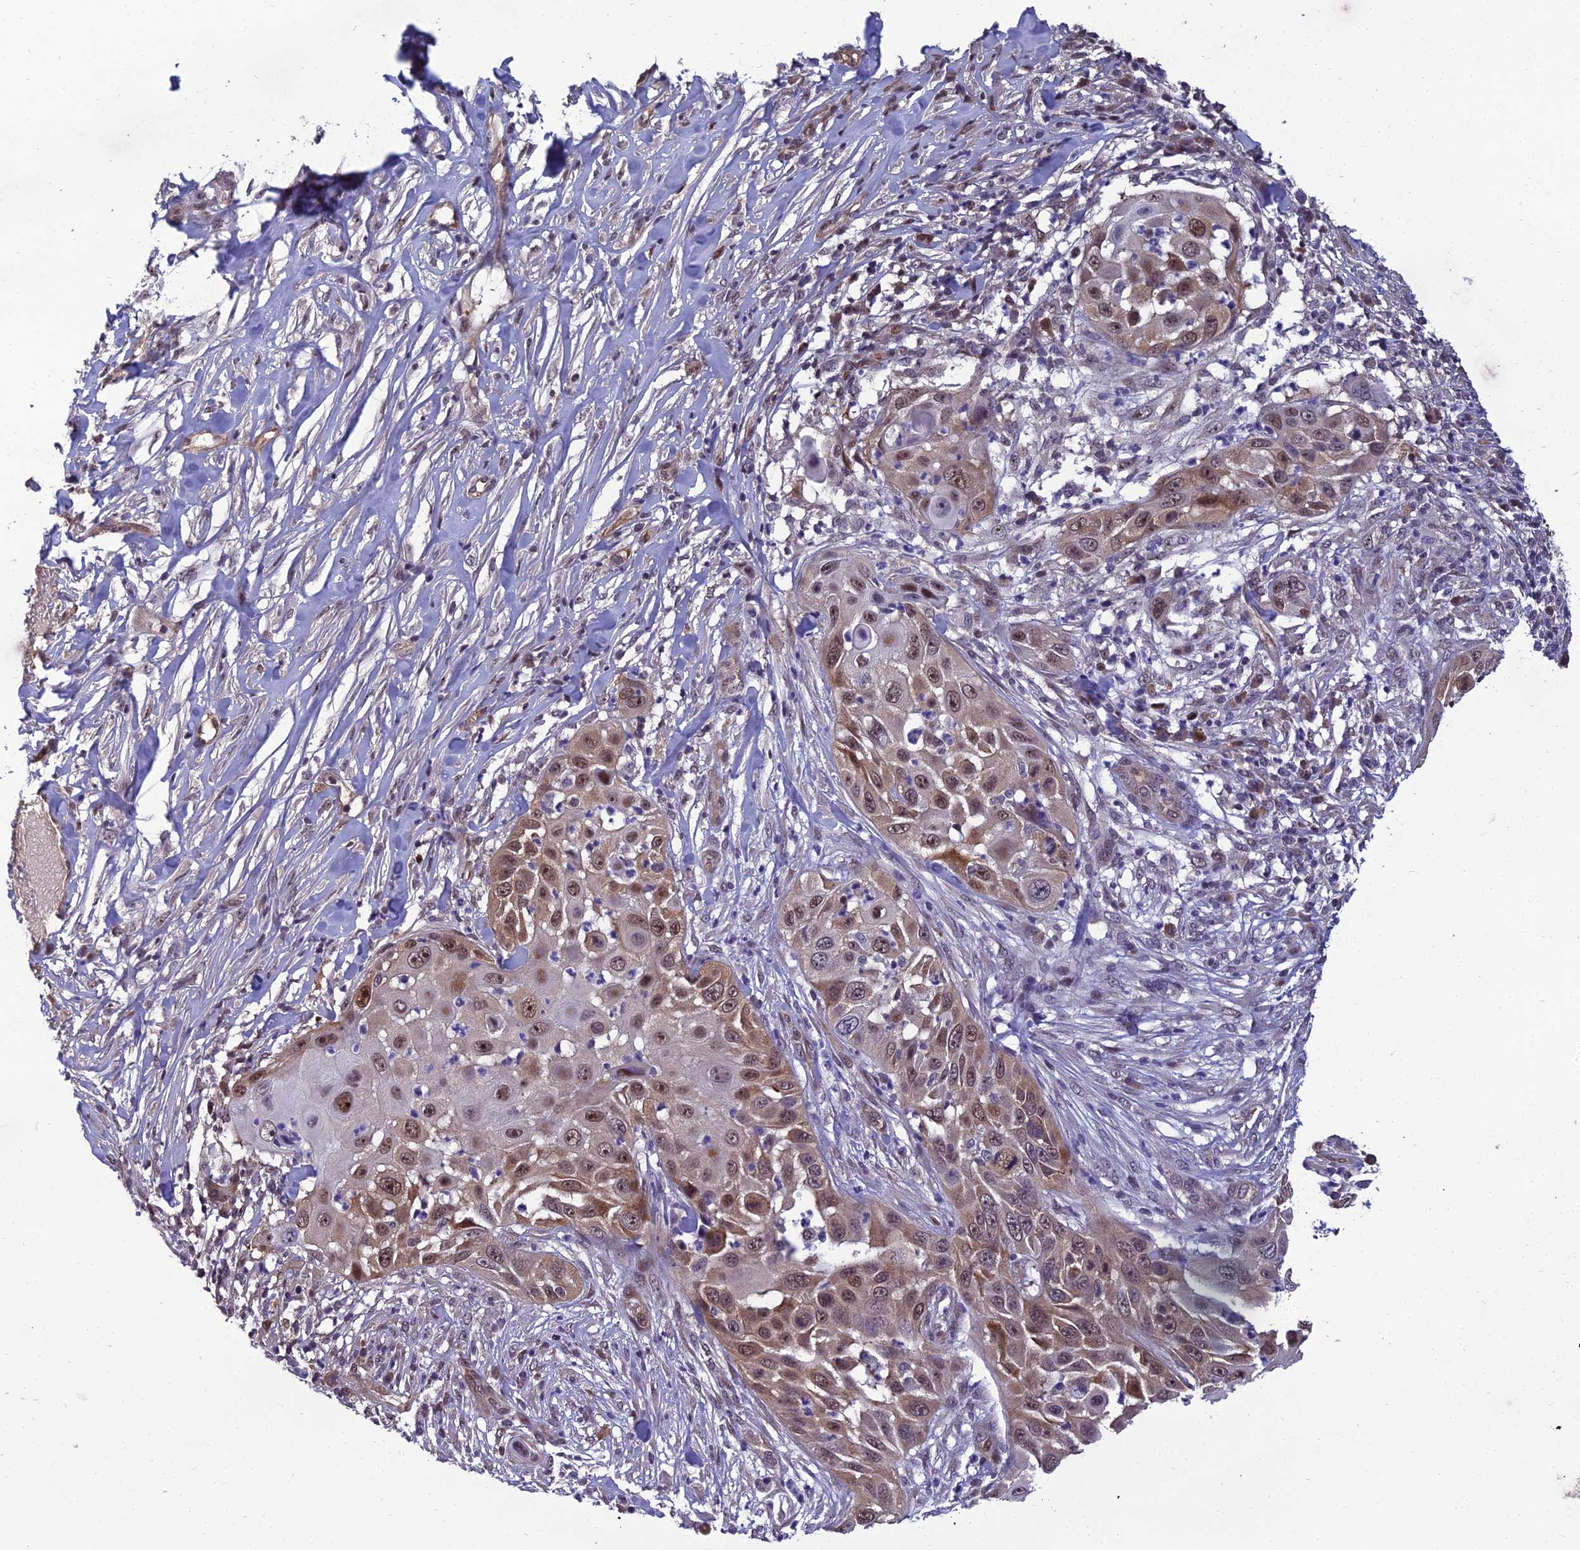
{"staining": {"intensity": "moderate", "quantity": ">75%", "location": "nuclear"}, "tissue": "skin cancer", "cell_type": "Tumor cells", "image_type": "cancer", "snomed": [{"axis": "morphology", "description": "Squamous cell carcinoma, NOS"}, {"axis": "topography", "description": "Skin"}], "caption": "Human skin cancer stained with a brown dye shows moderate nuclear positive positivity in approximately >75% of tumor cells.", "gene": "GRWD1", "patient": {"sex": "female", "age": 44}}